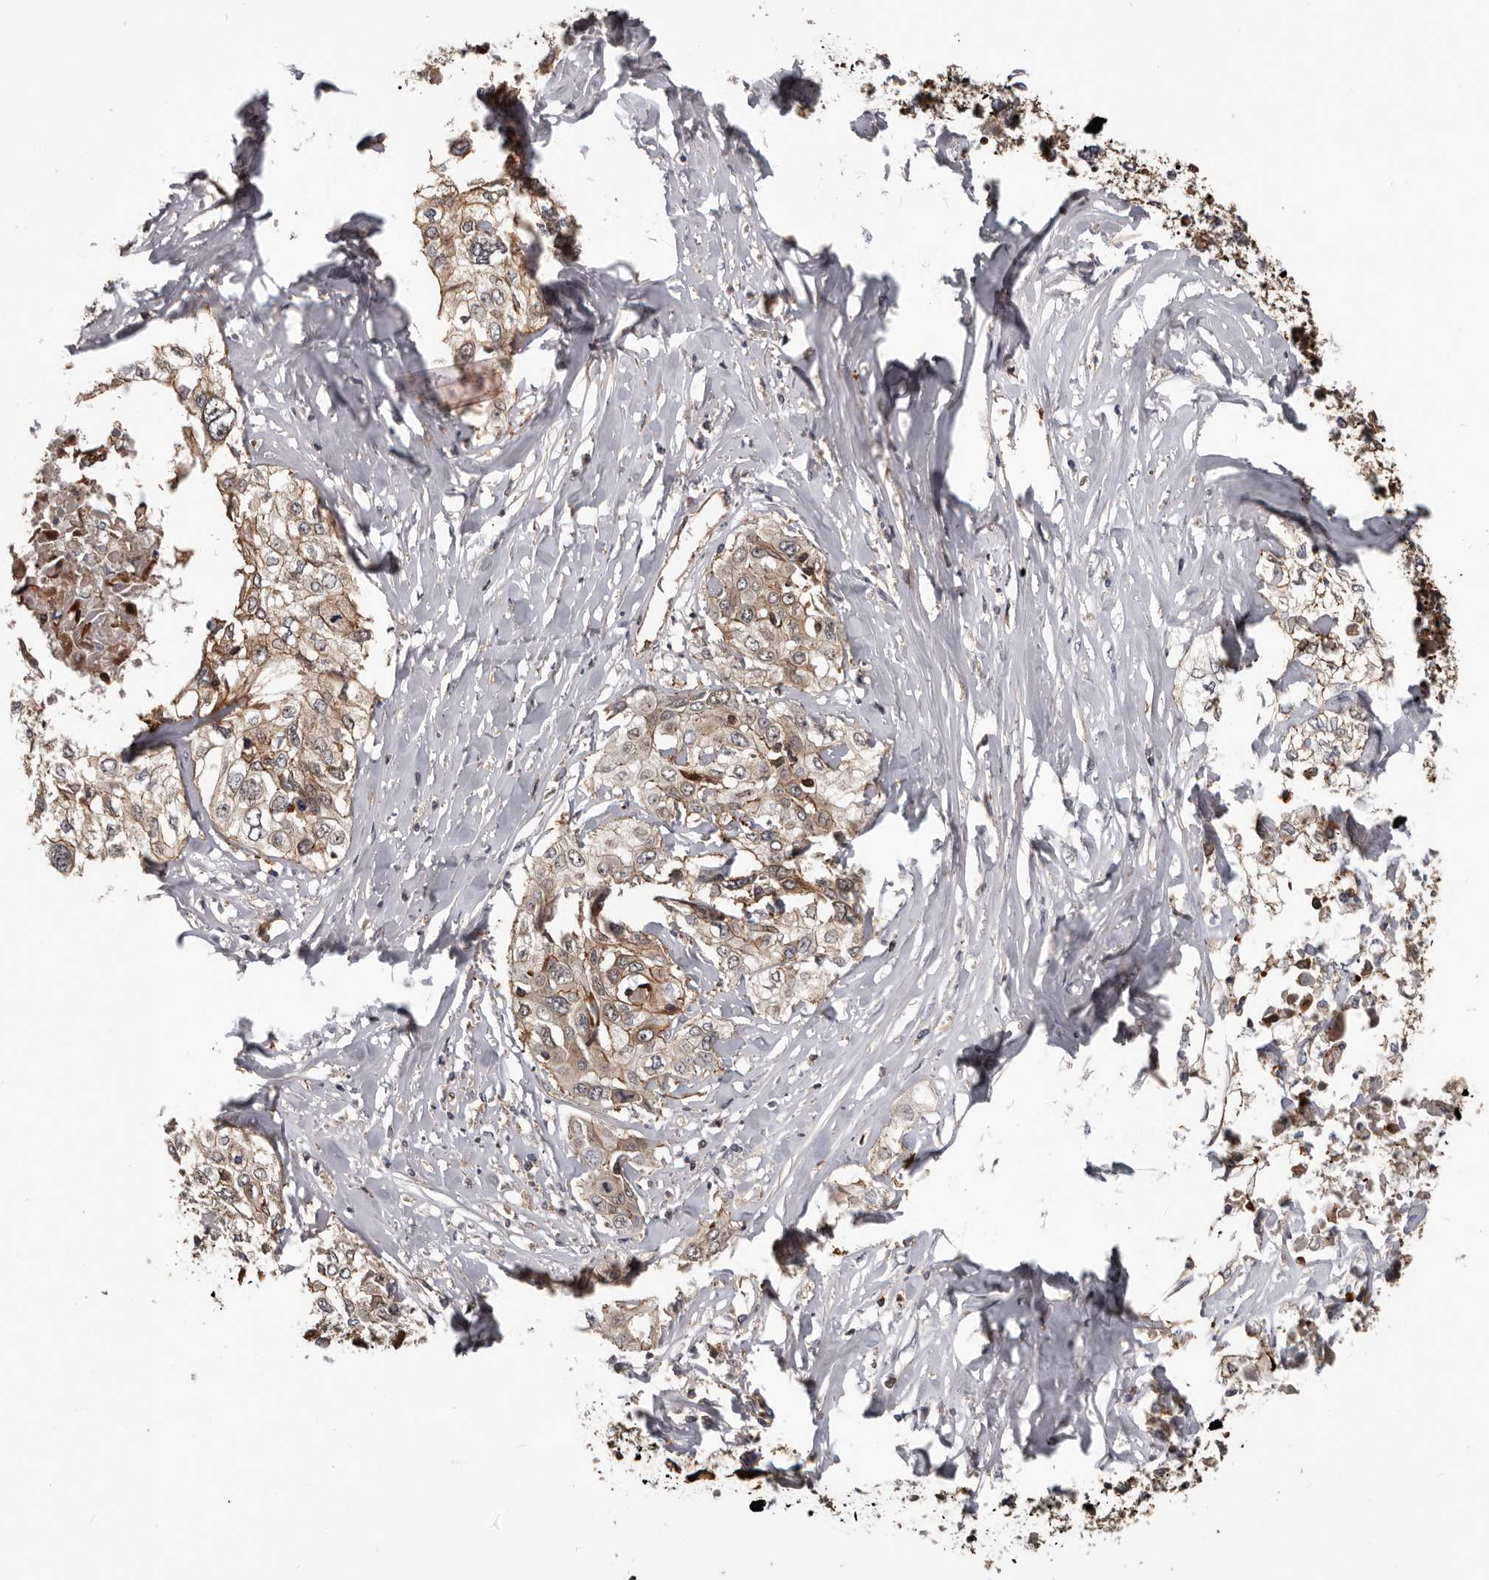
{"staining": {"intensity": "moderate", "quantity": ">75%", "location": "cytoplasmic/membranous"}, "tissue": "cervical cancer", "cell_type": "Tumor cells", "image_type": "cancer", "snomed": [{"axis": "morphology", "description": "Squamous cell carcinoma, NOS"}, {"axis": "topography", "description": "Cervix"}], "caption": "IHC histopathology image of neoplastic tissue: human cervical squamous cell carcinoma stained using immunohistochemistry (IHC) exhibits medium levels of moderate protein expression localized specifically in the cytoplasmic/membranous of tumor cells, appearing as a cytoplasmic/membranous brown color.", "gene": "PNRC2", "patient": {"sex": "female", "age": 31}}